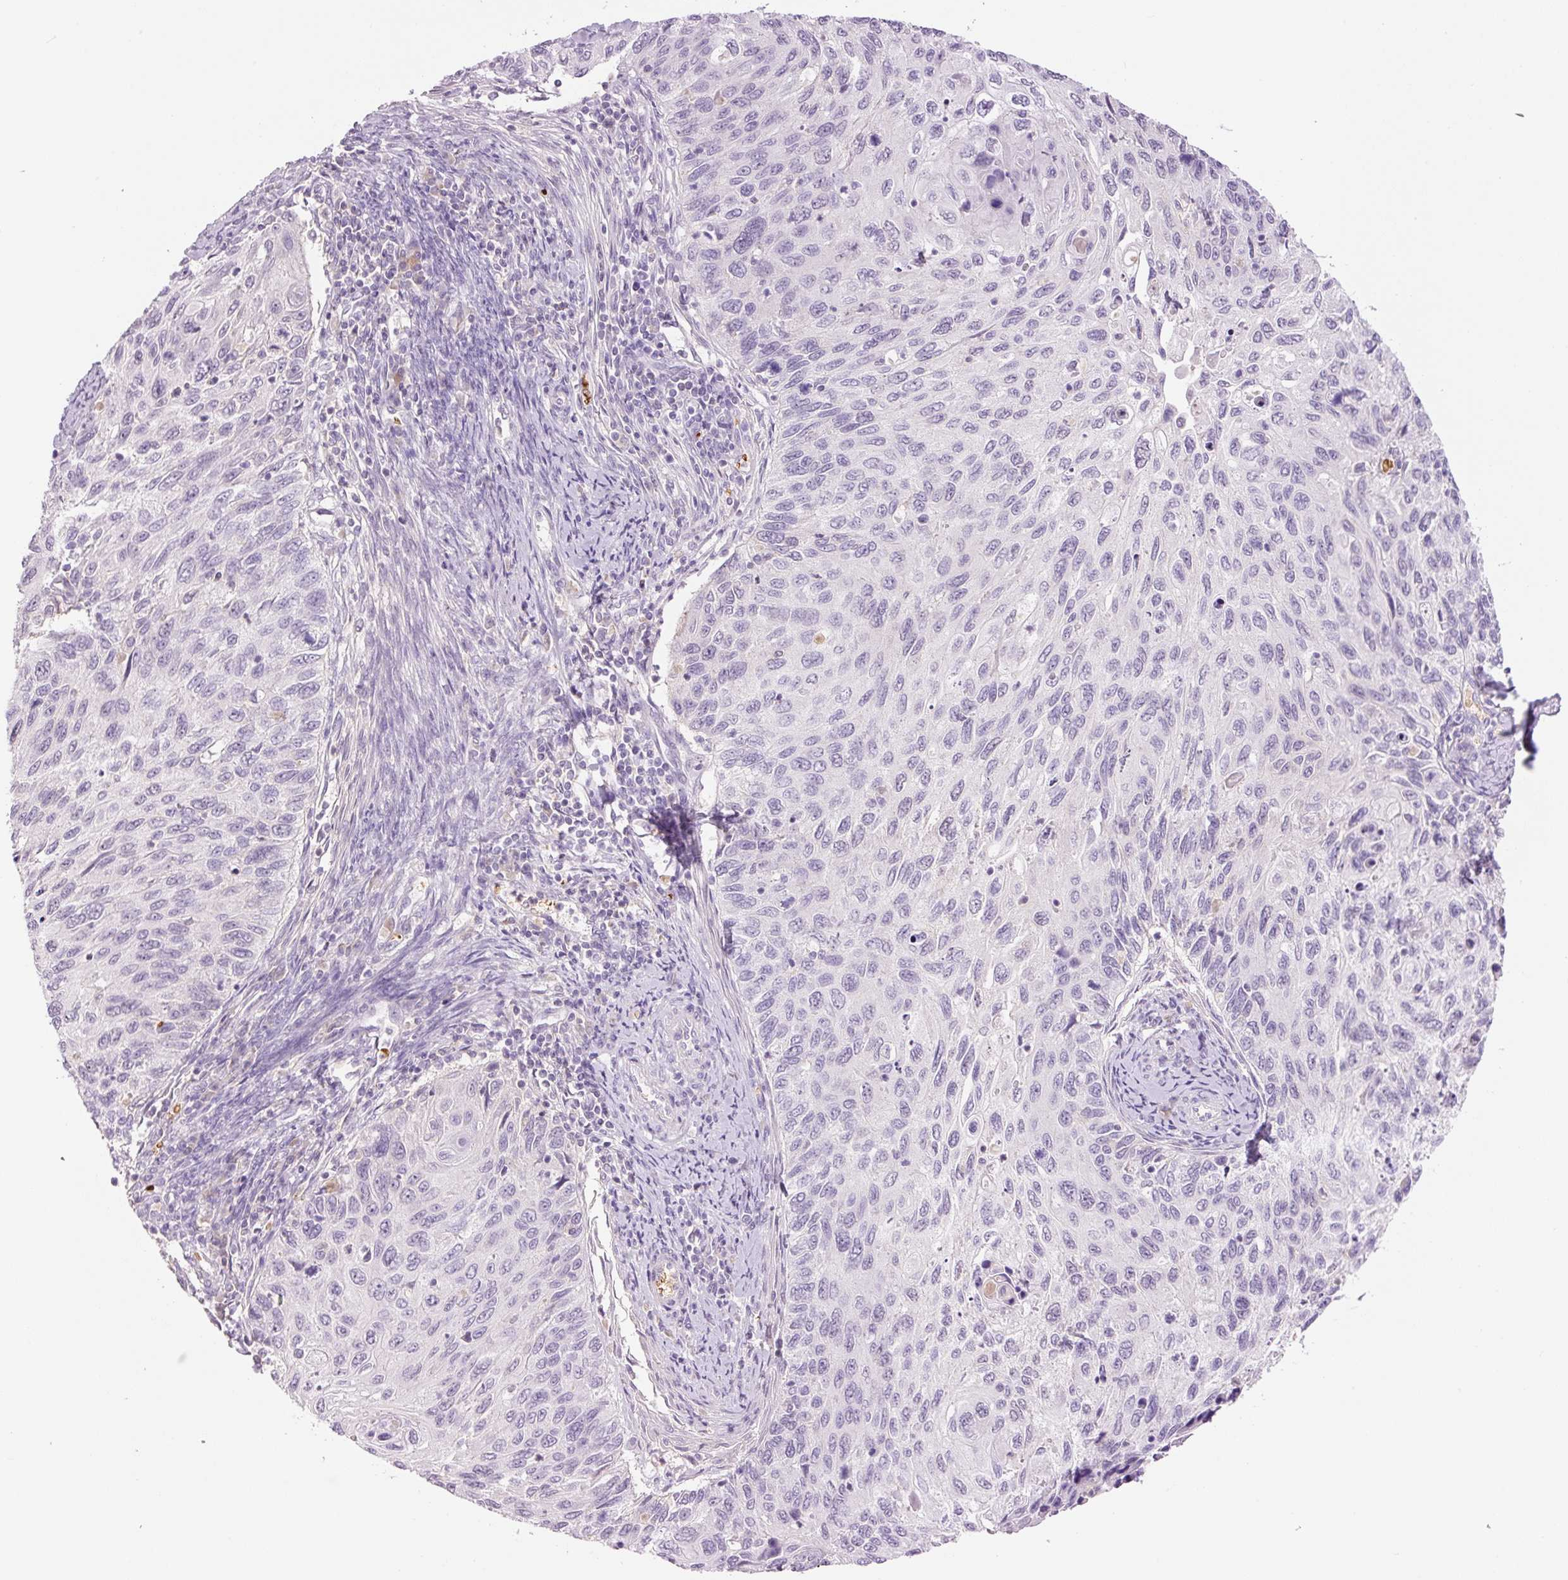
{"staining": {"intensity": "negative", "quantity": "none", "location": "none"}, "tissue": "cervical cancer", "cell_type": "Tumor cells", "image_type": "cancer", "snomed": [{"axis": "morphology", "description": "Squamous cell carcinoma, NOS"}, {"axis": "topography", "description": "Cervix"}], "caption": "A high-resolution photomicrograph shows immunohistochemistry staining of squamous cell carcinoma (cervical), which demonstrates no significant positivity in tumor cells. Brightfield microscopy of IHC stained with DAB (brown) and hematoxylin (blue), captured at high magnification.", "gene": "LY6G6D", "patient": {"sex": "female", "age": 70}}